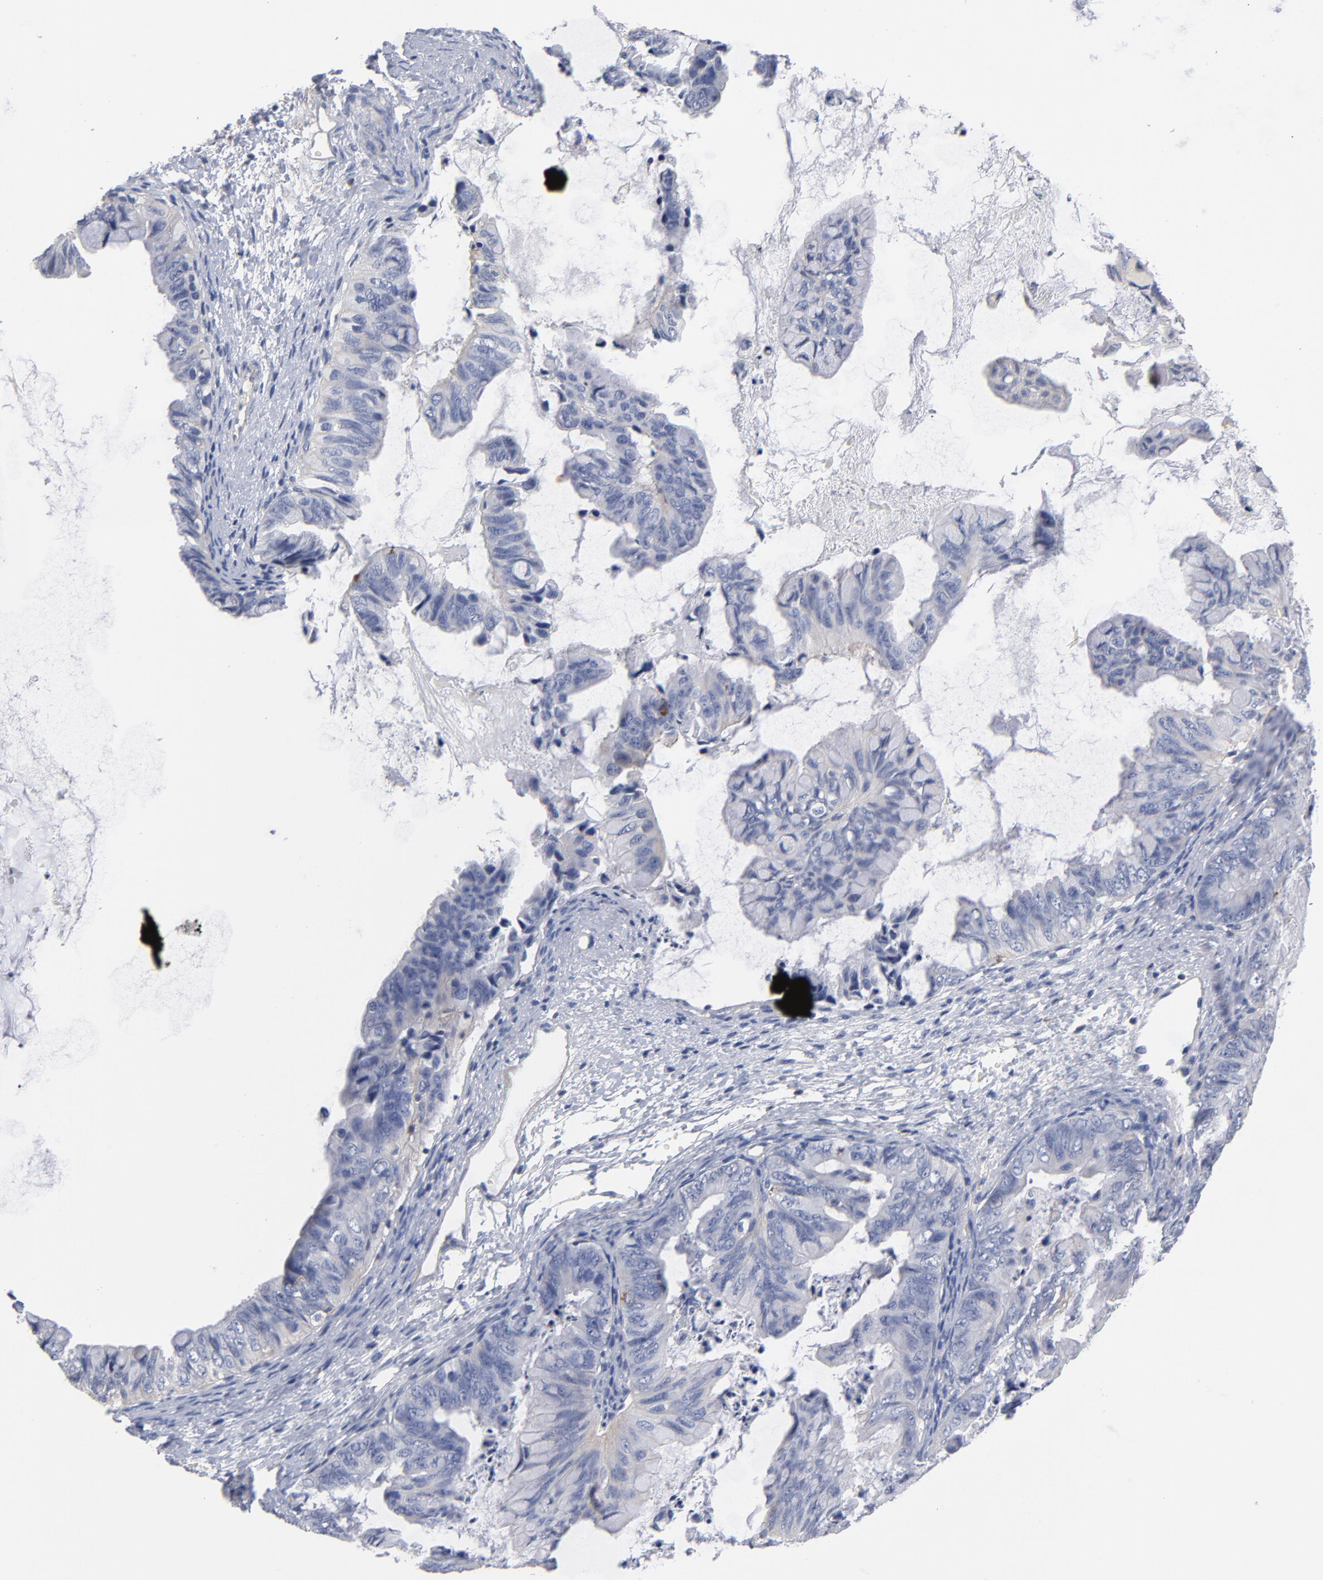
{"staining": {"intensity": "weak", "quantity": "<25%", "location": "cytoplasmic/membranous"}, "tissue": "ovarian cancer", "cell_type": "Tumor cells", "image_type": "cancer", "snomed": [{"axis": "morphology", "description": "Cystadenocarcinoma, mucinous, NOS"}, {"axis": "topography", "description": "Ovary"}], "caption": "Ovarian cancer (mucinous cystadenocarcinoma) was stained to show a protein in brown. There is no significant expression in tumor cells.", "gene": "PDLIM2", "patient": {"sex": "female", "age": 36}}